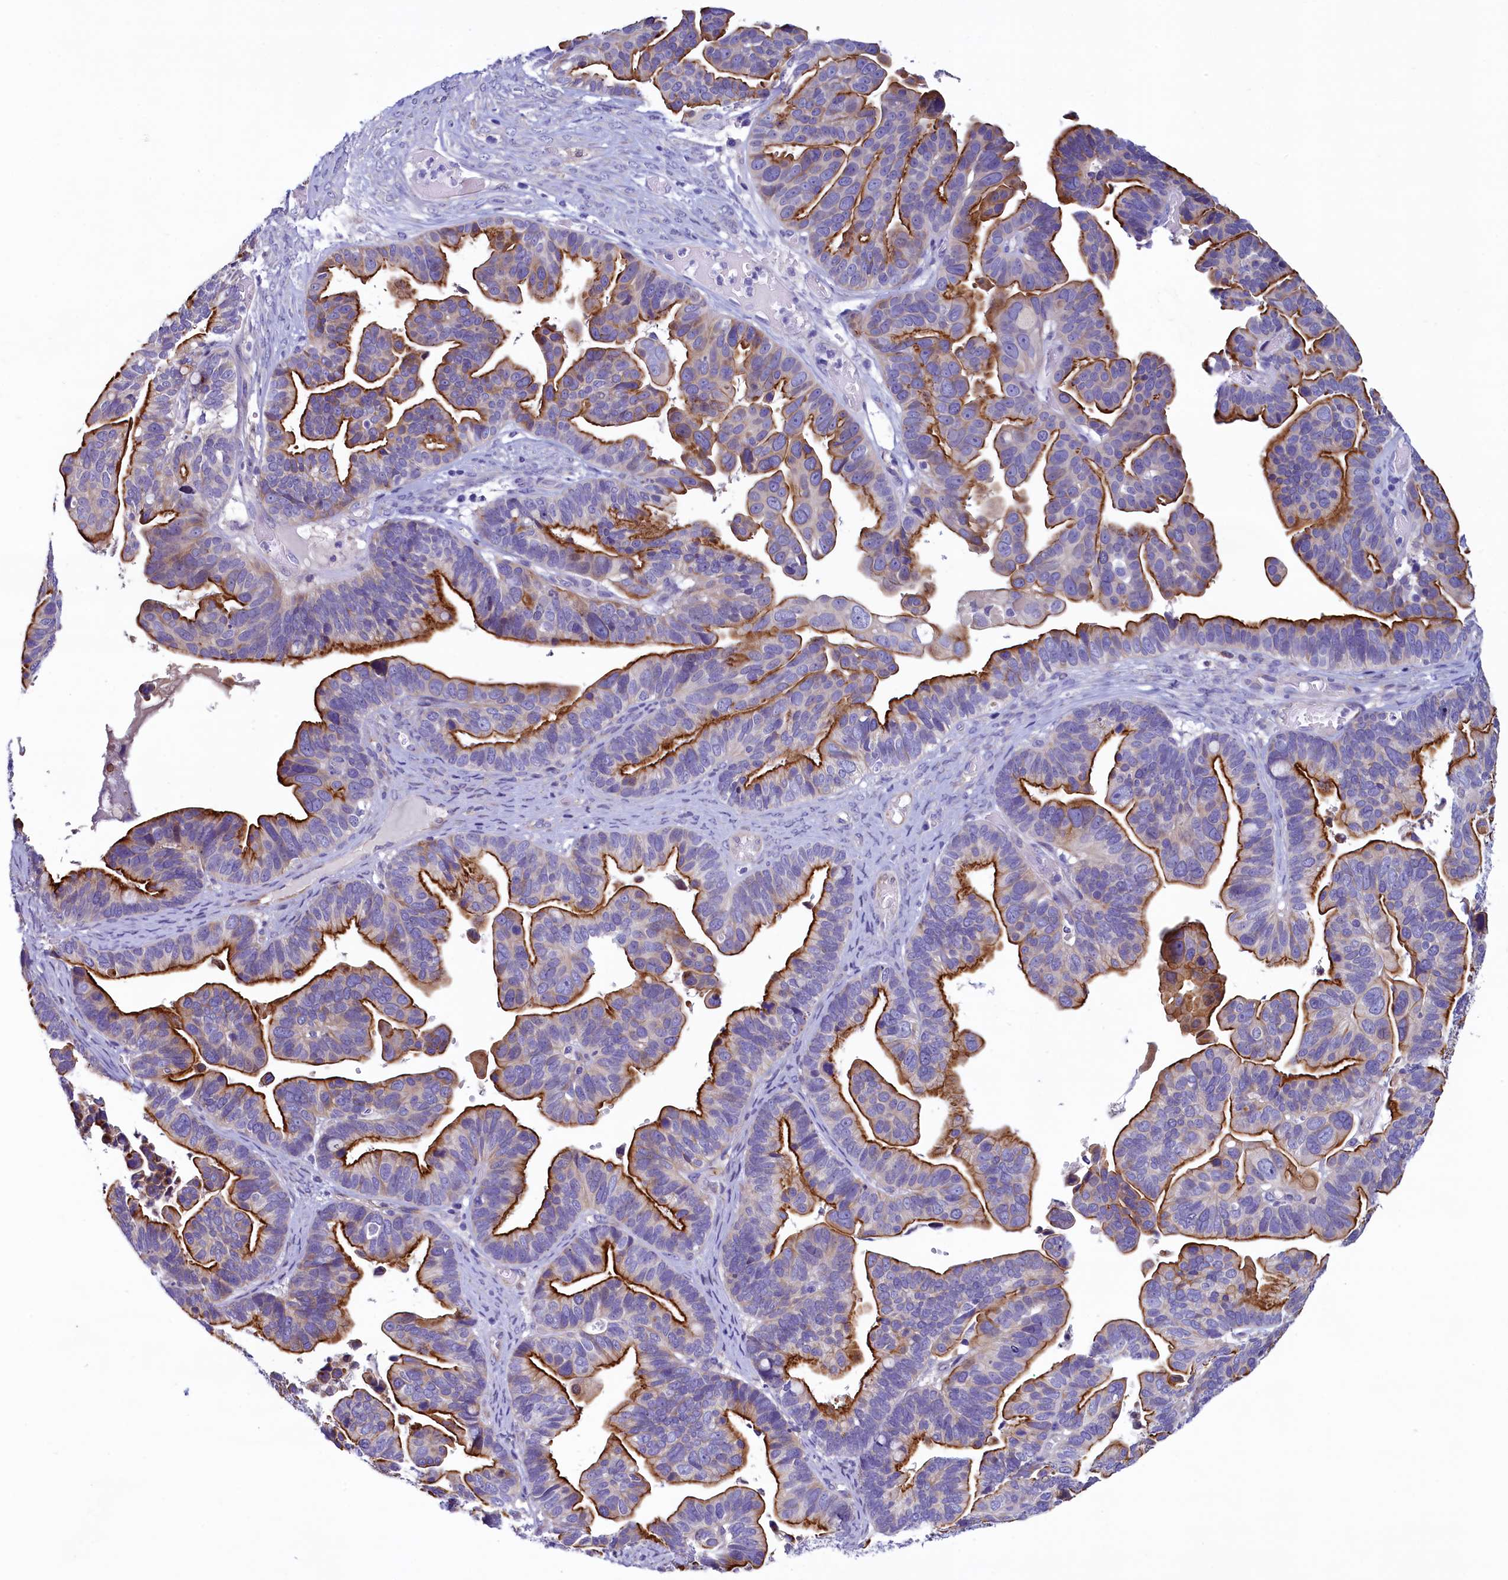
{"staining": {"intensity": "strong", "quantity": "25%-75%", "location": "cytoplasmic/membranous"}, "tissue": "ovarian cancer", "cell_type": "Tumor cells", "image_type": "cancer", "snomed": [{"axis": "morphology", "description": "Cystadenocarcinoma, serous, NOS"}, {"axis": "topography", "description": "Ovary"}], "caption": "Immunohistochemistry of human ovarian cancer (serous cystadenocarcinoma) demonstrates high levels of strong cytoplasmic/membranous expression in about 25%-75% of tumor cells.", "gene": "KRBOX5", "patient": {"sex": "female", "age": 56}}